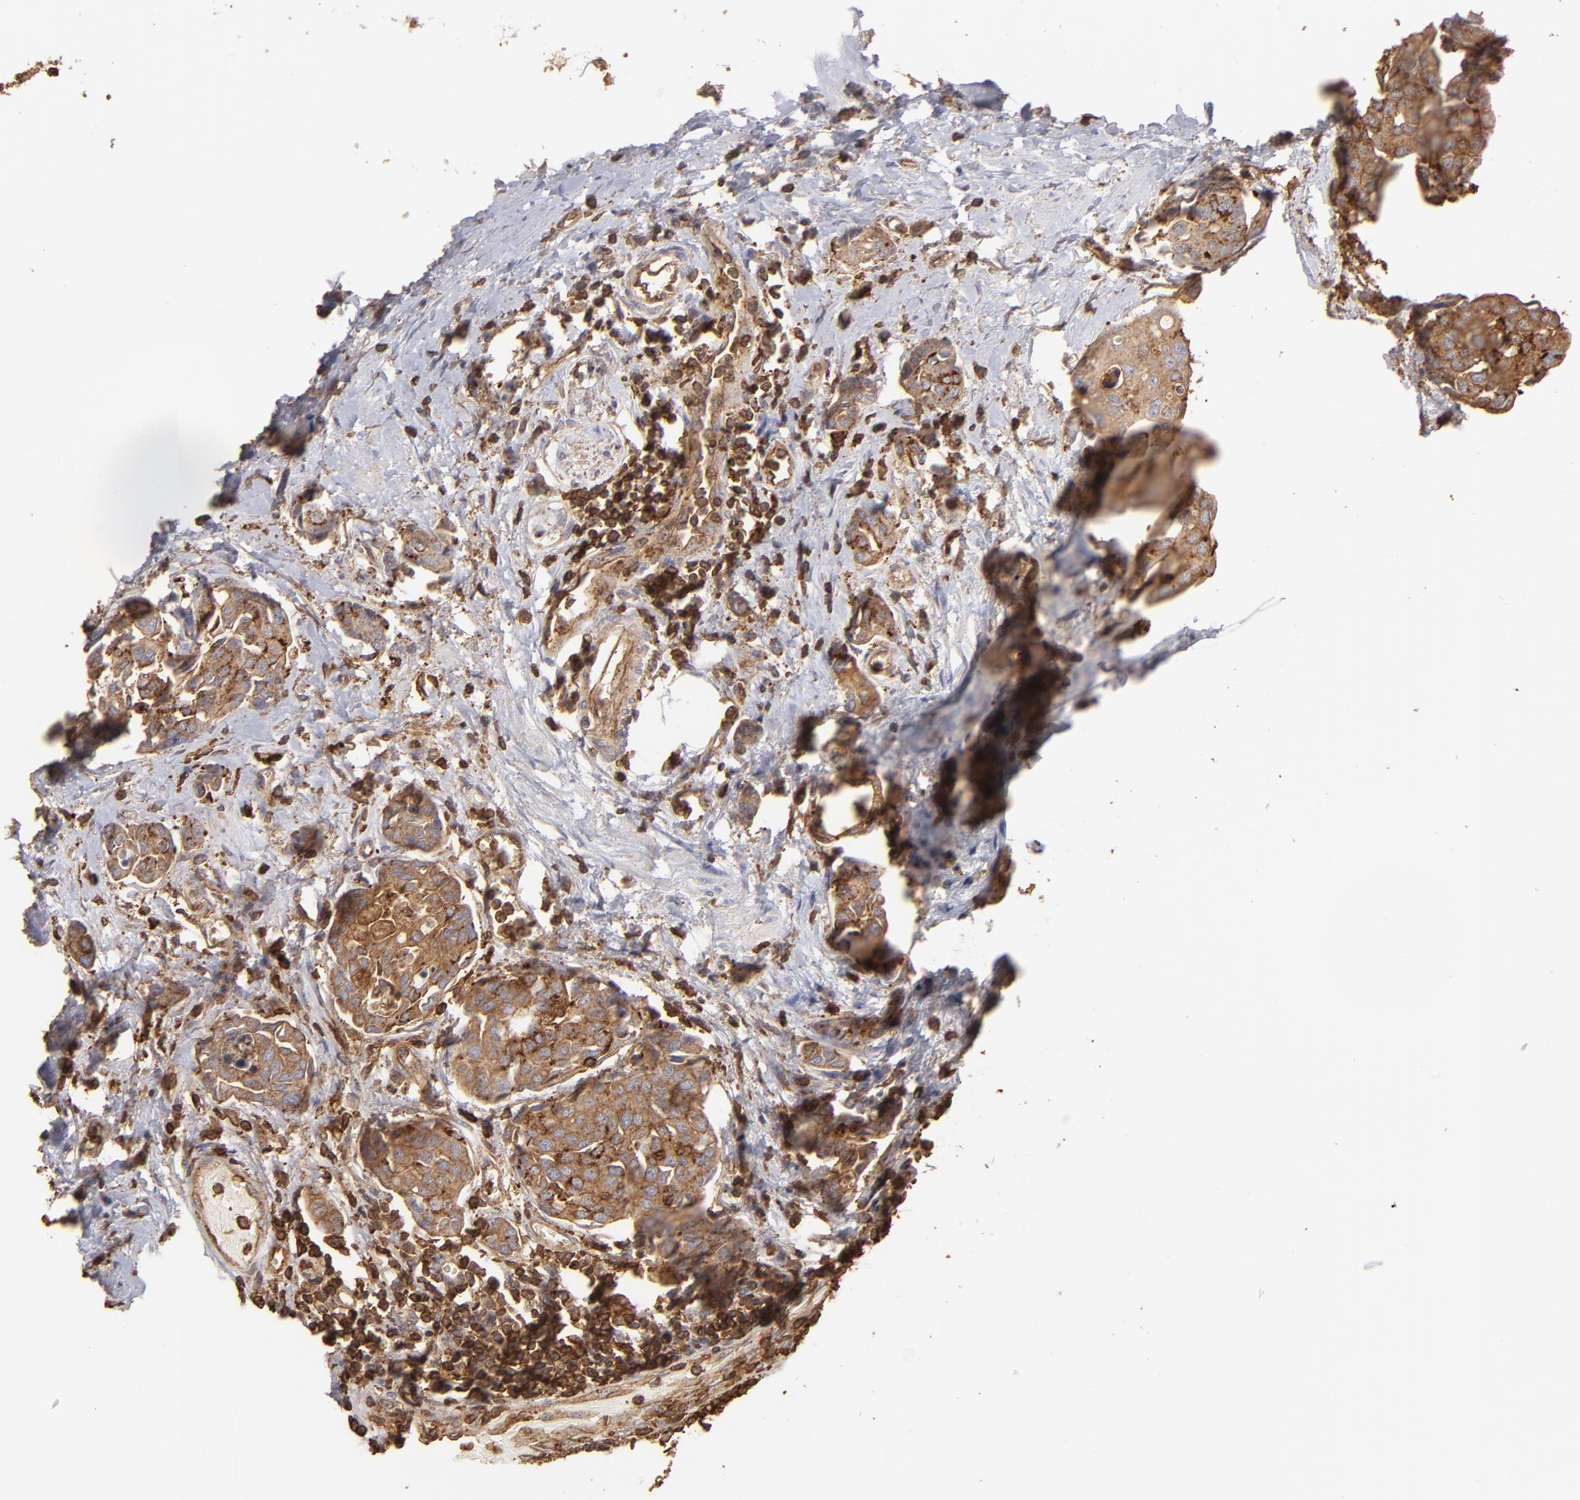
{"staining": {"intensity": "strong", "quantity": ">75%", "location": "cytoplasmic/membranous"}, "tissue": "urothelial cancer", "cell_type": "Tumor cells", "image_type": "cancer", "snomed": [{"axis": "morphology", "description": "Urothelial carcinoma, High grade"}, {"axis": "topography", "description": "Urinary bladder"}], "caption": "Immunohistochemistry (IHC) (DAB) staining of urothelial carcinoma (high-grade) exhibits strong cytoplasmic/membranous protein expression in approximately >75% of tumor cells. (Stains: DAB (3,3'-diaminobenzidine) in brown, nuclei in blue, Microscopy: brightfield microscopy at high magnification).", "gene": "ACTB", "patient": {"sex": "male", "age": 78}}